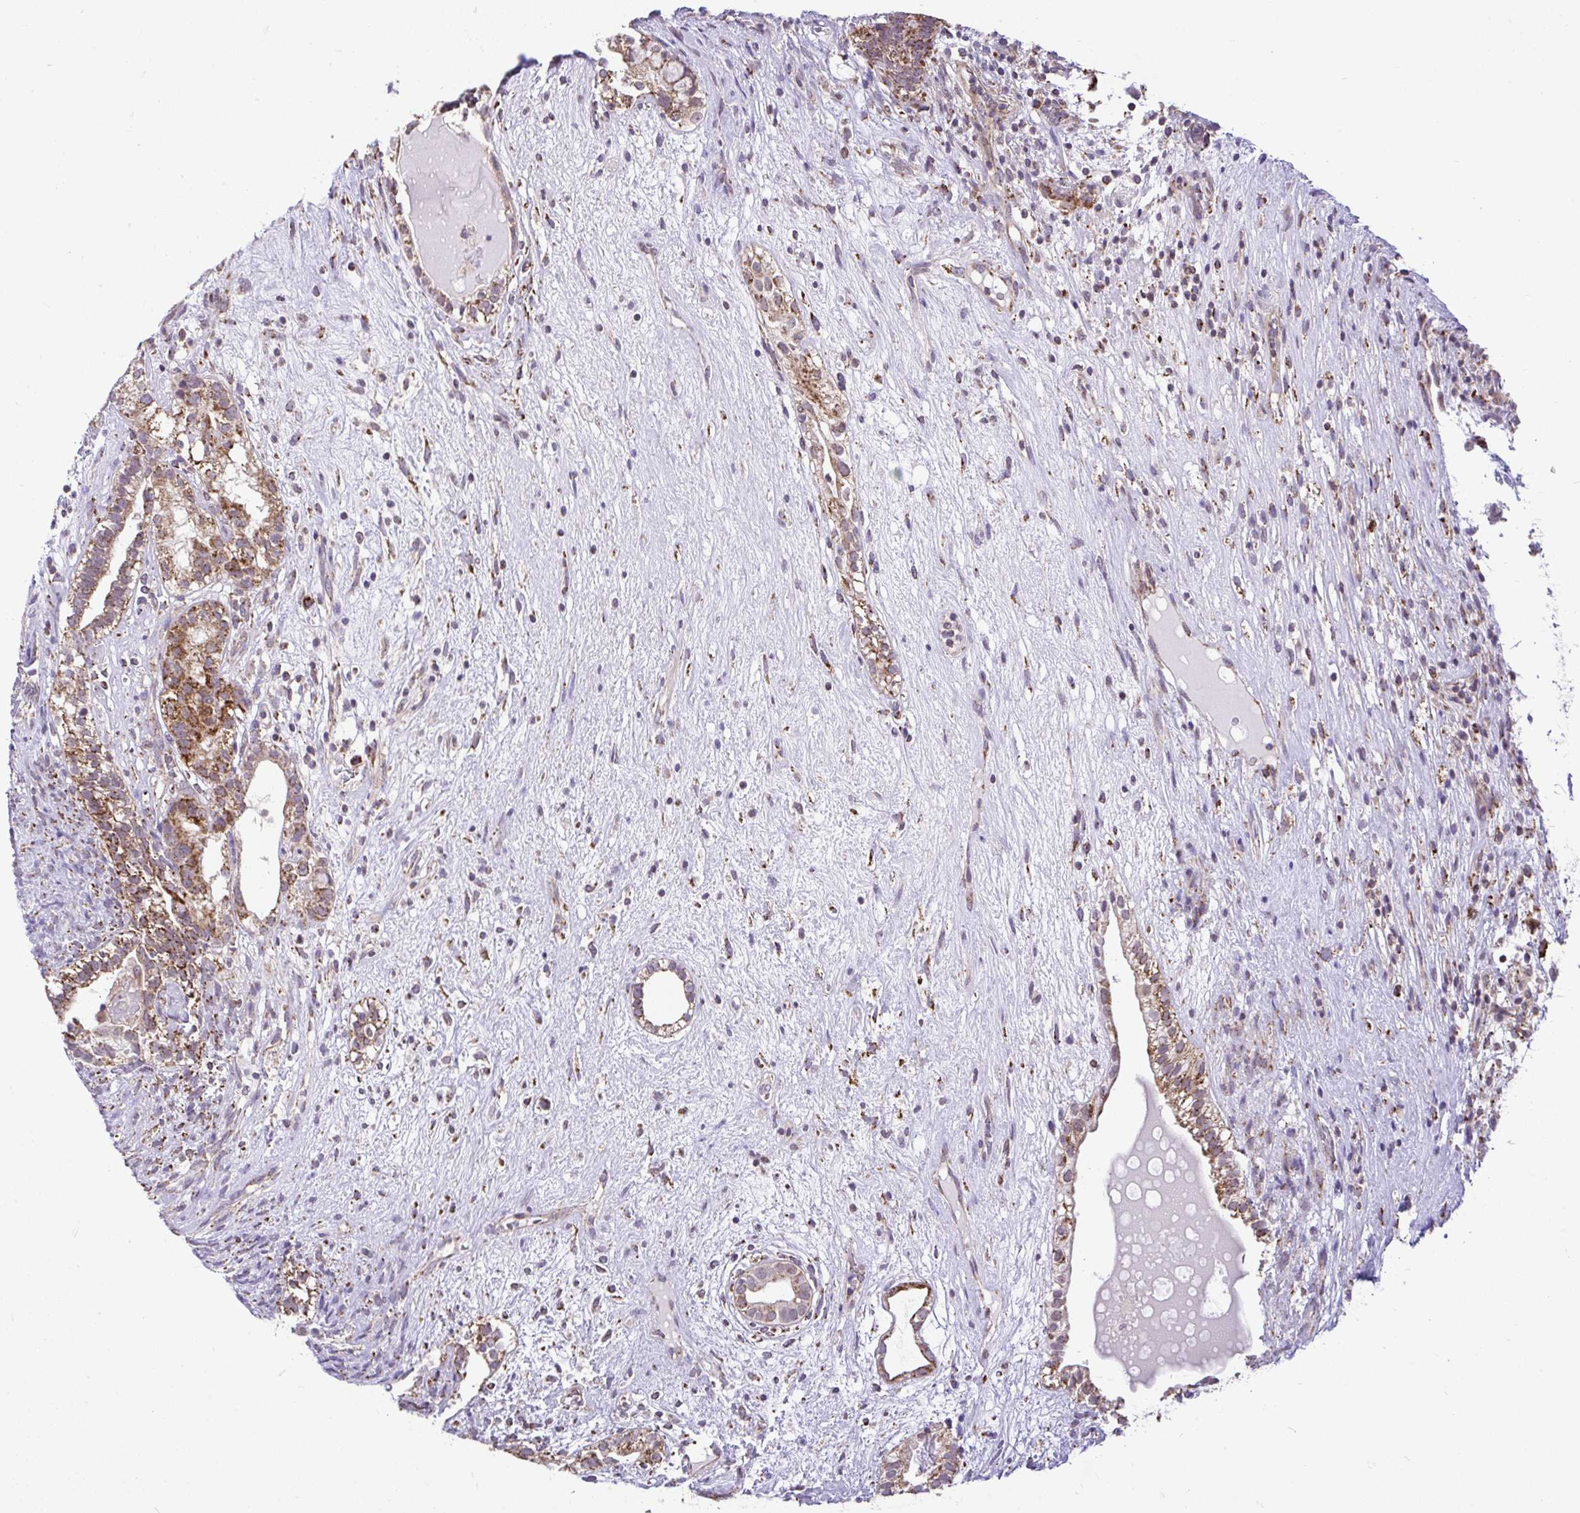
{"staining": {"intensity": "moderate", "quantity": ">75%", "location": "cytoplasmic/membranous"}, "tissue": "testis cancer", "cell_type": "Tumor cells", "image_type": "cancer", "snomed": [{"axis": "morphology", "description": "Seminoma, NOS"}, {"axis": "morphology", "description": "Carcinoma, Embryonal, NOS"}, {"axis": "topography", "description": "Testis"}], "caption": "Brown immunohistochemical staining in human testis cancer (embryonal carcinoma) exhibits moderate cytoplasmic/membranous positivity in about >75% of tumor cells.", "gene": "PYCR2", "patient": {"sex": "male", "age": 41}}